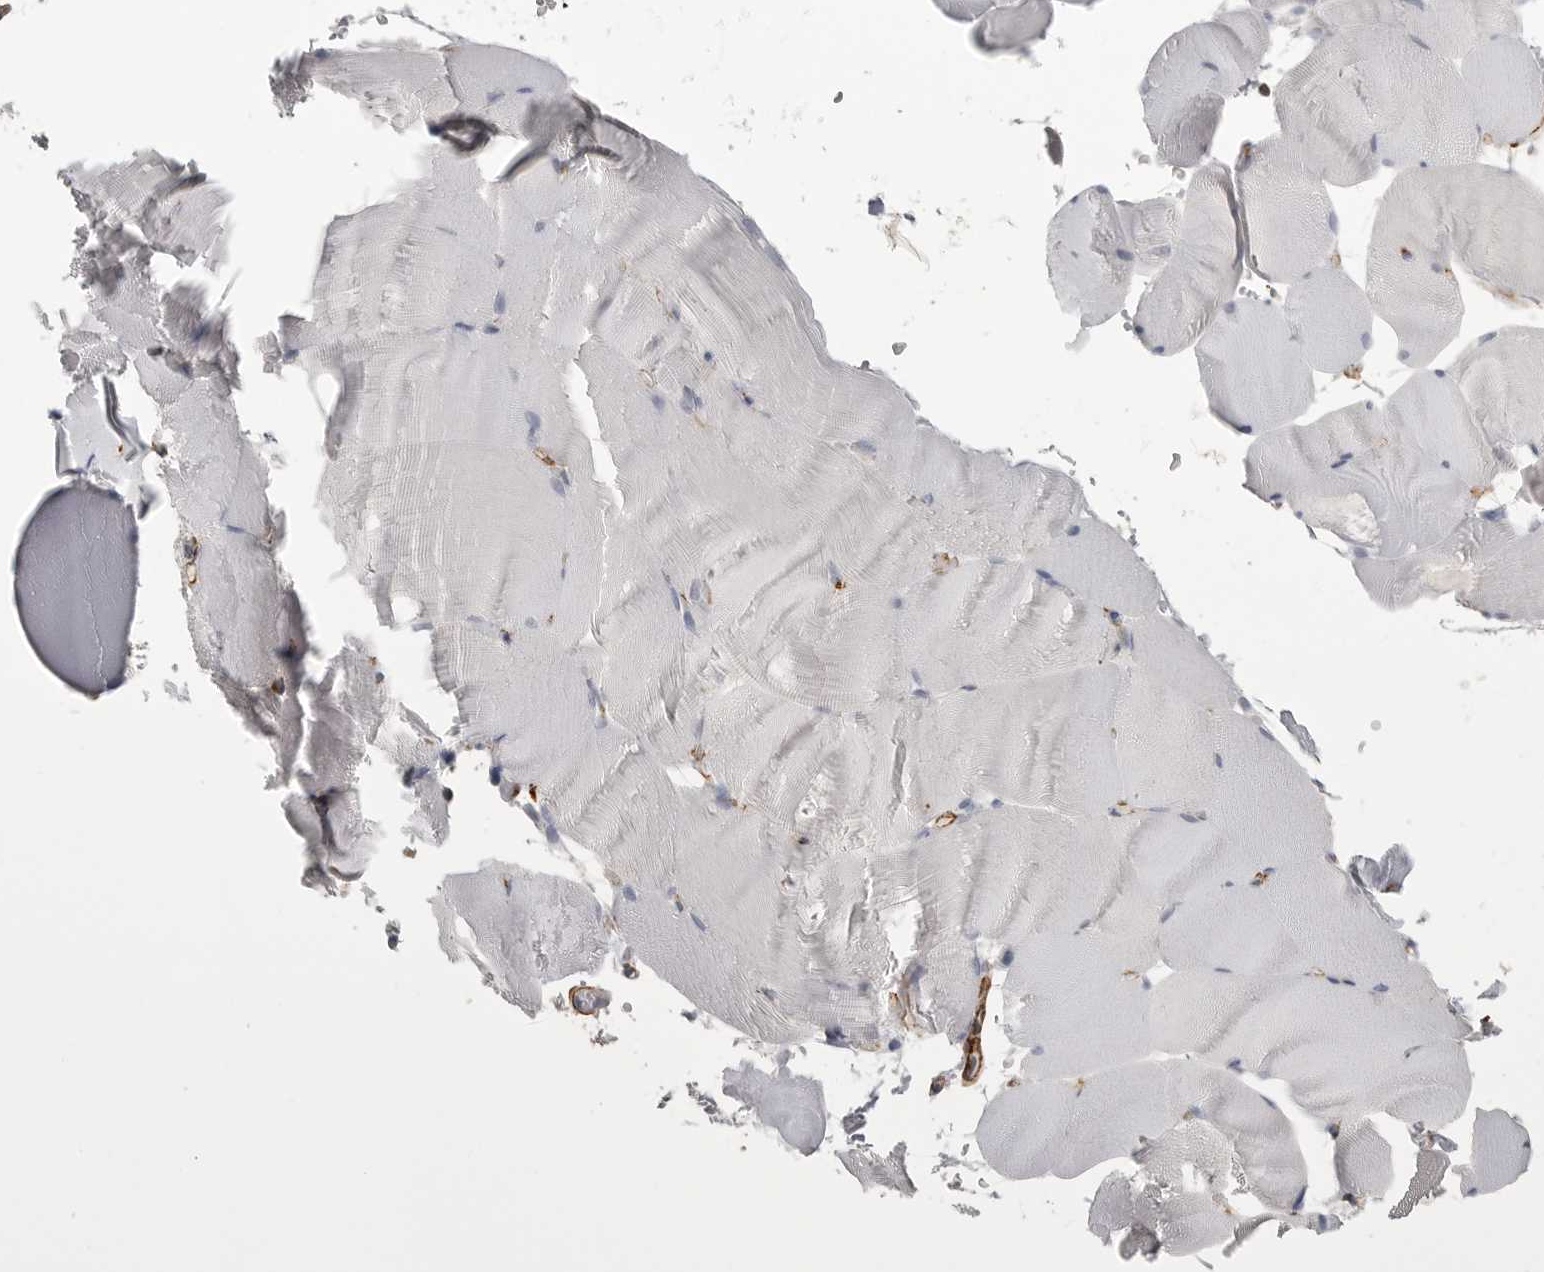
{"staining": {"intensity": "negative", "quantity": "none", "location": "none"}, "tissue": "skeletal muscle", "cell_type": "Myocytes", "image_type": "normal", "snomed": [{"axis": "morphology", "description": "Normal tissue, NOS"}, {"axis": "topography", "description": "Skeletal muscle"}, {"axis": "topography", "description": "Parathyroid gland"}], "caption": "This is a image of immunohistochemistry staining of benign skeletal muscle, which shows no positivity in myocytes.", "gene": "AOC3", "patient": {"sex": "female", "age": 37}}